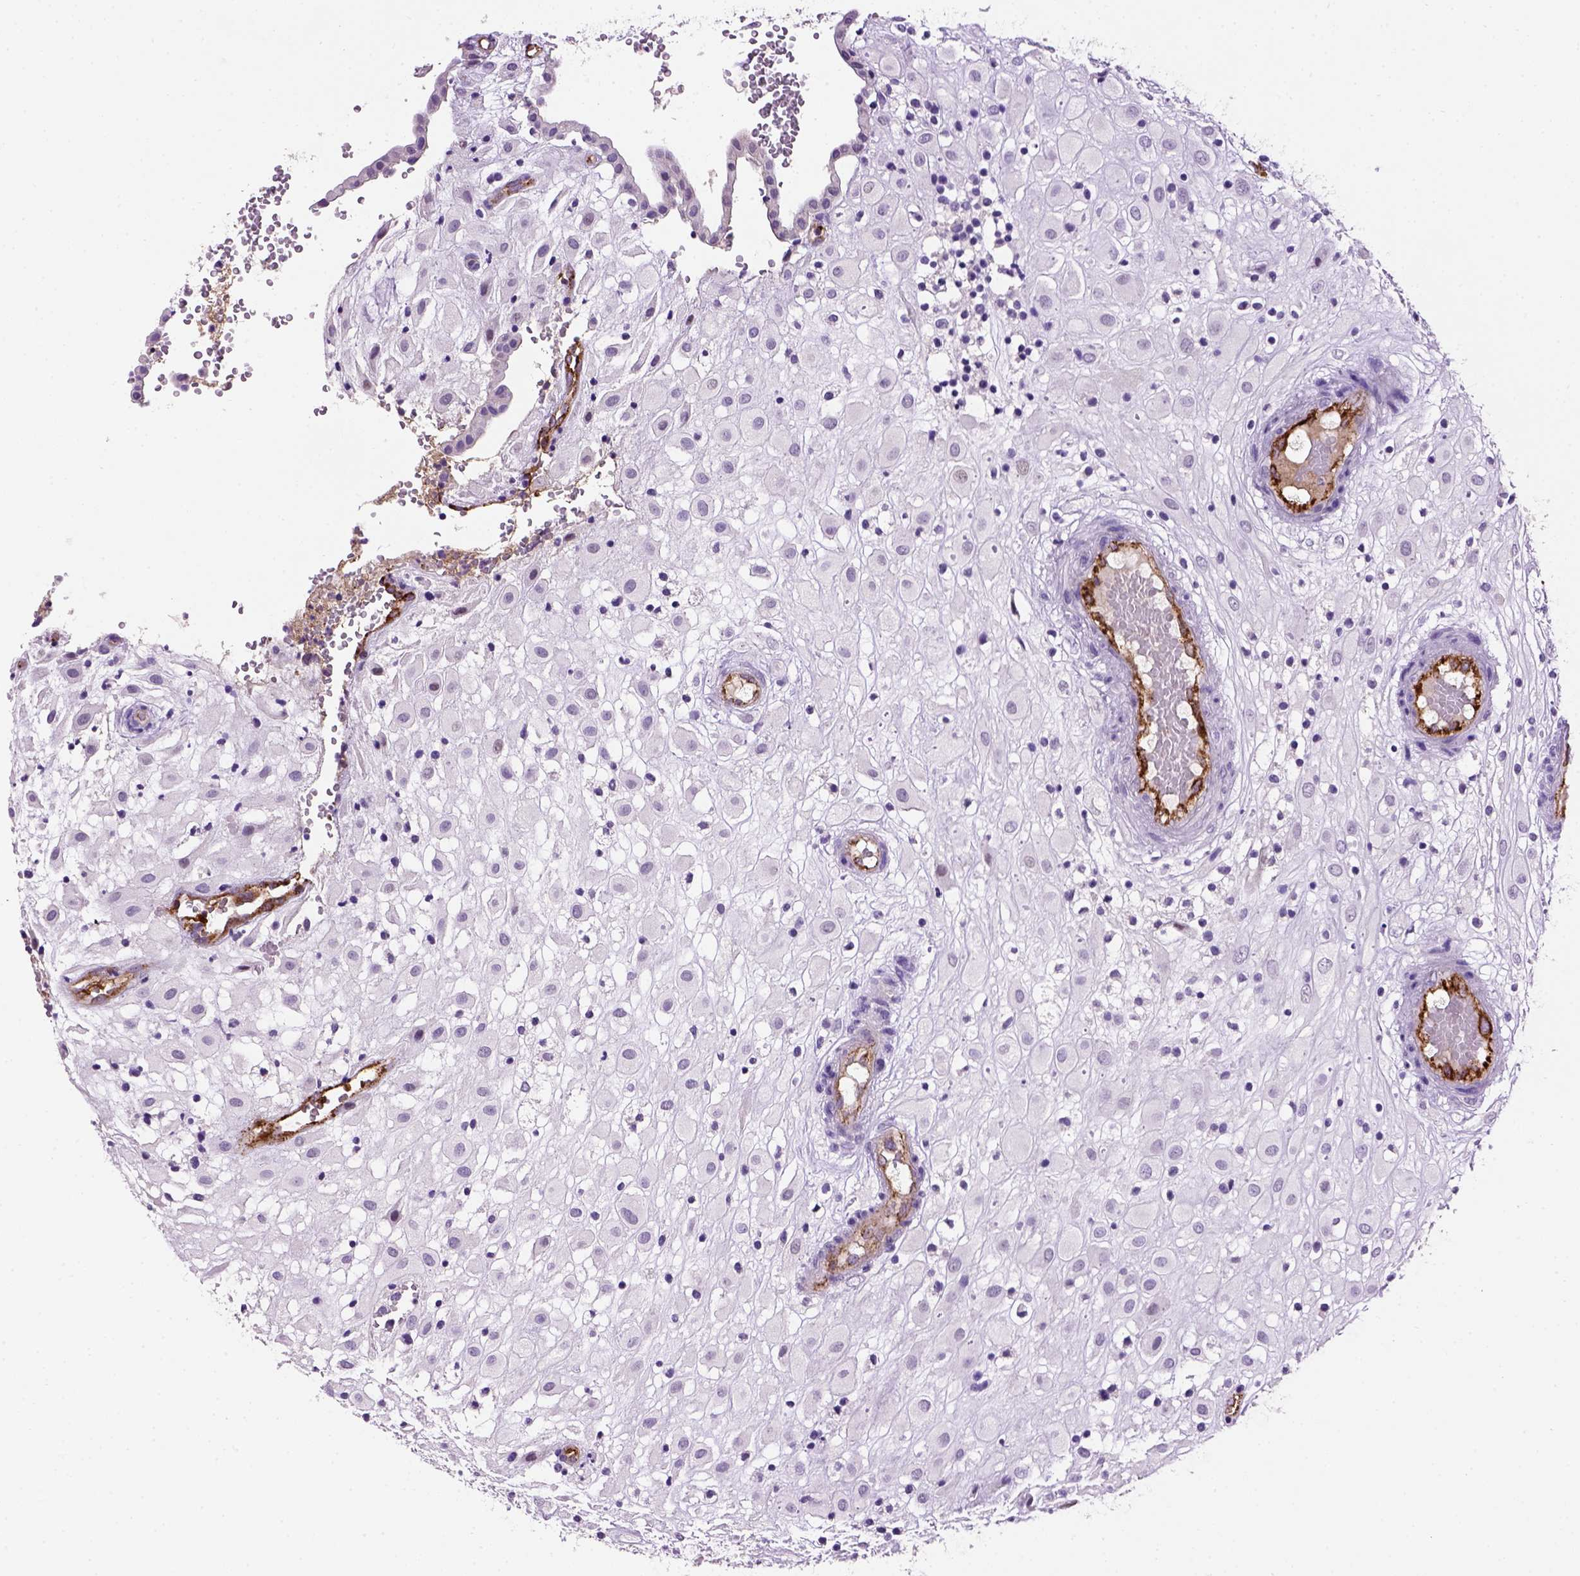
{"staining": {"intensity": "negative", "quantity": "none", "location": "none"}, "tissue": "placenta", "cell_type": "Decidual cells", "image_type": "normal", "snomed": [{"axis": "morphology", "description": "Normal tissue, NOS"}, {"axis": "topography", "description": "Placenta"}], "caption": "Micrograph shows no significant protein expression in decidual cells of unremarkable placenta. (DAB immunohistochemistry, high magnification).", "gene": "VWF", "patient": {"sex": "female", "age": 24}}